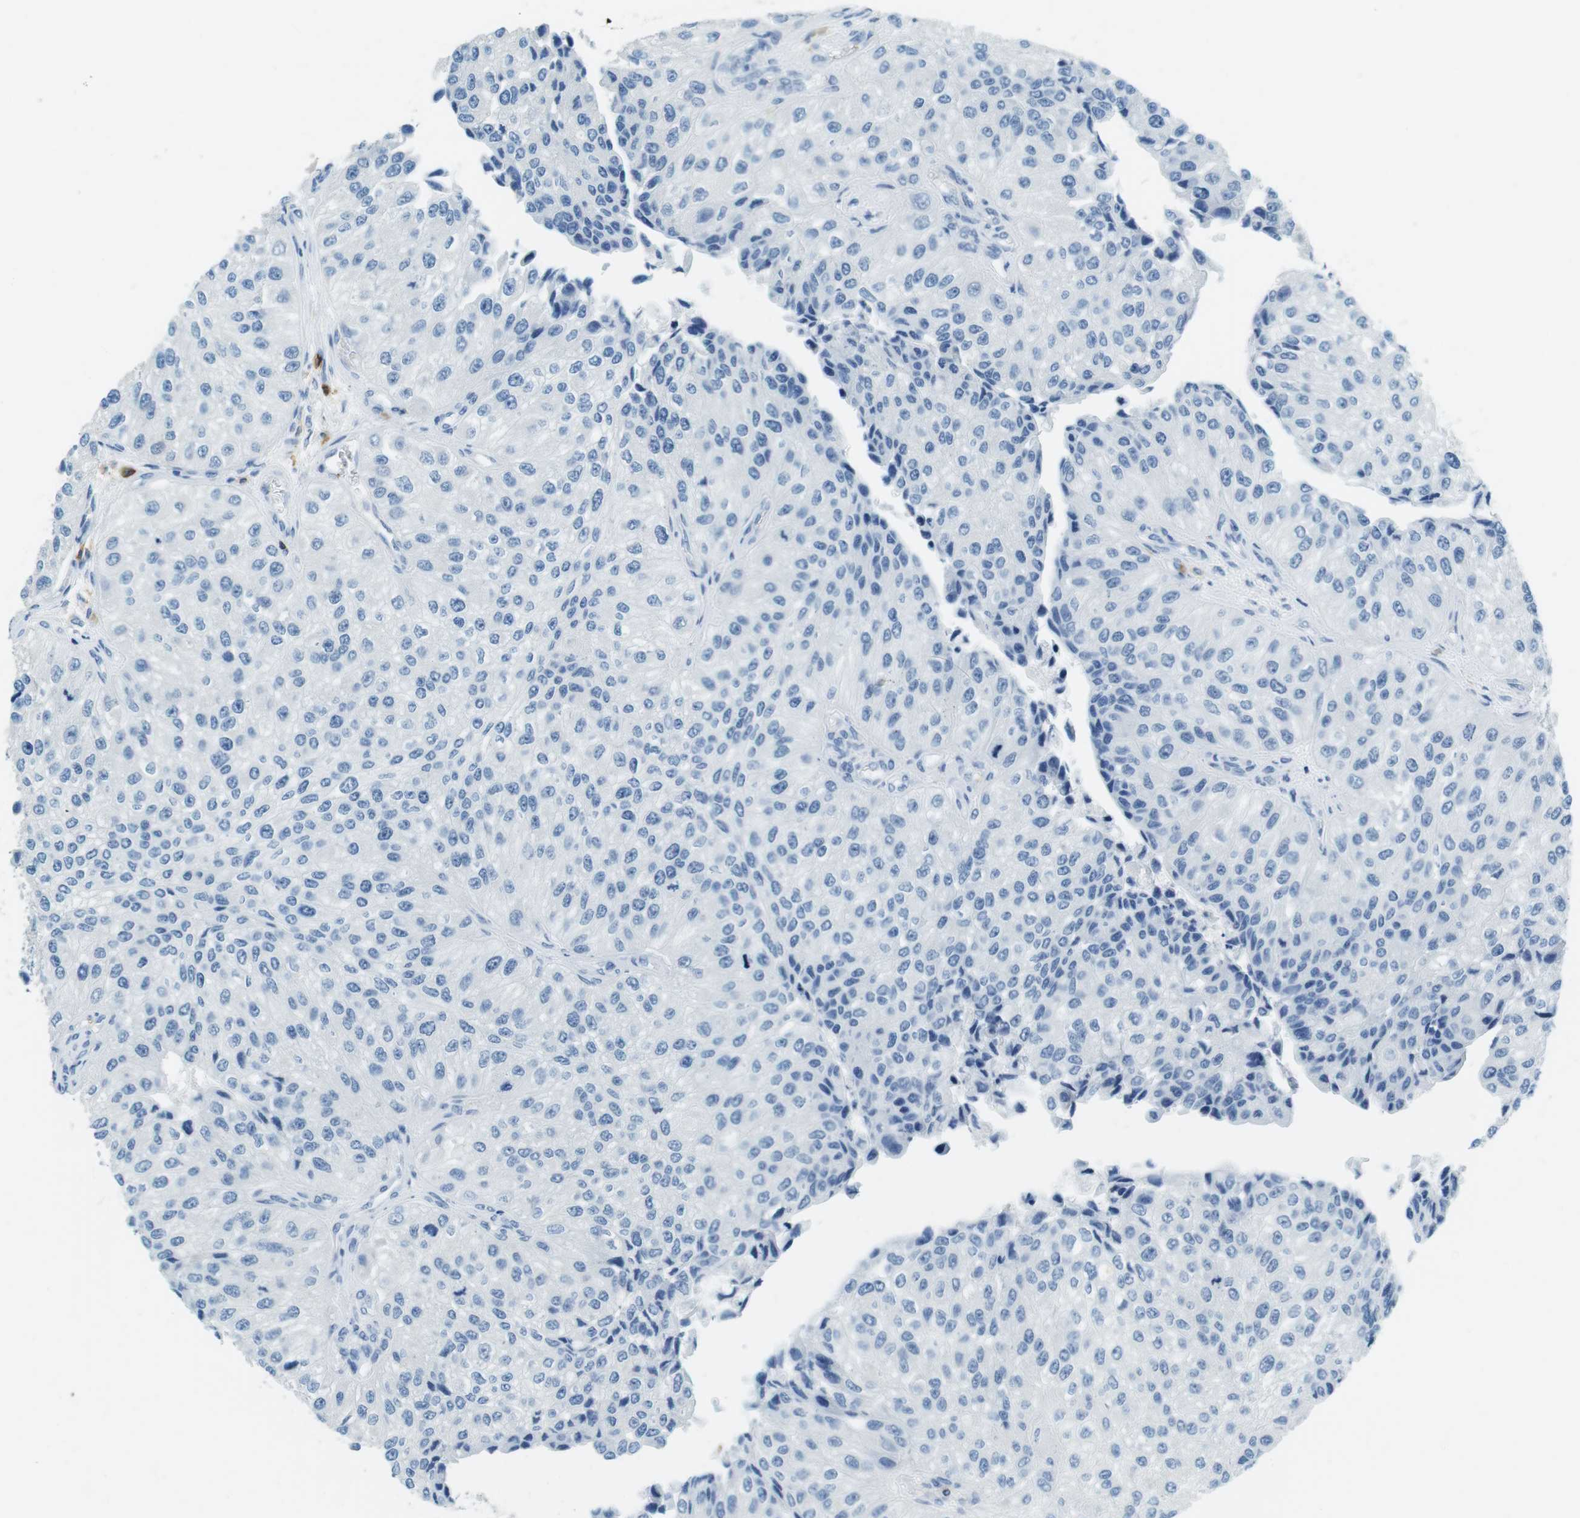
{"staining": {"intensity": "negative", "quantity": "none", "location": "none"}, "tissue": "urothelial cancer", "cell_type": "Tumor cells", "image_type": "cancer", "snomed": [{"axis": "morphology", "description": "Urothelial carcinoma, High grade"}, {"axis": "topography", "description": "Kidney"}, {"axis": "topography", "description": "Urinary bladder"}], "caption": "The immunohistochemistry (IHC) image has no significant expression in tumor cells of urothelial cancer tissue.", "gene": "LAT", "patient": {"sex": "male", "age": 77}}